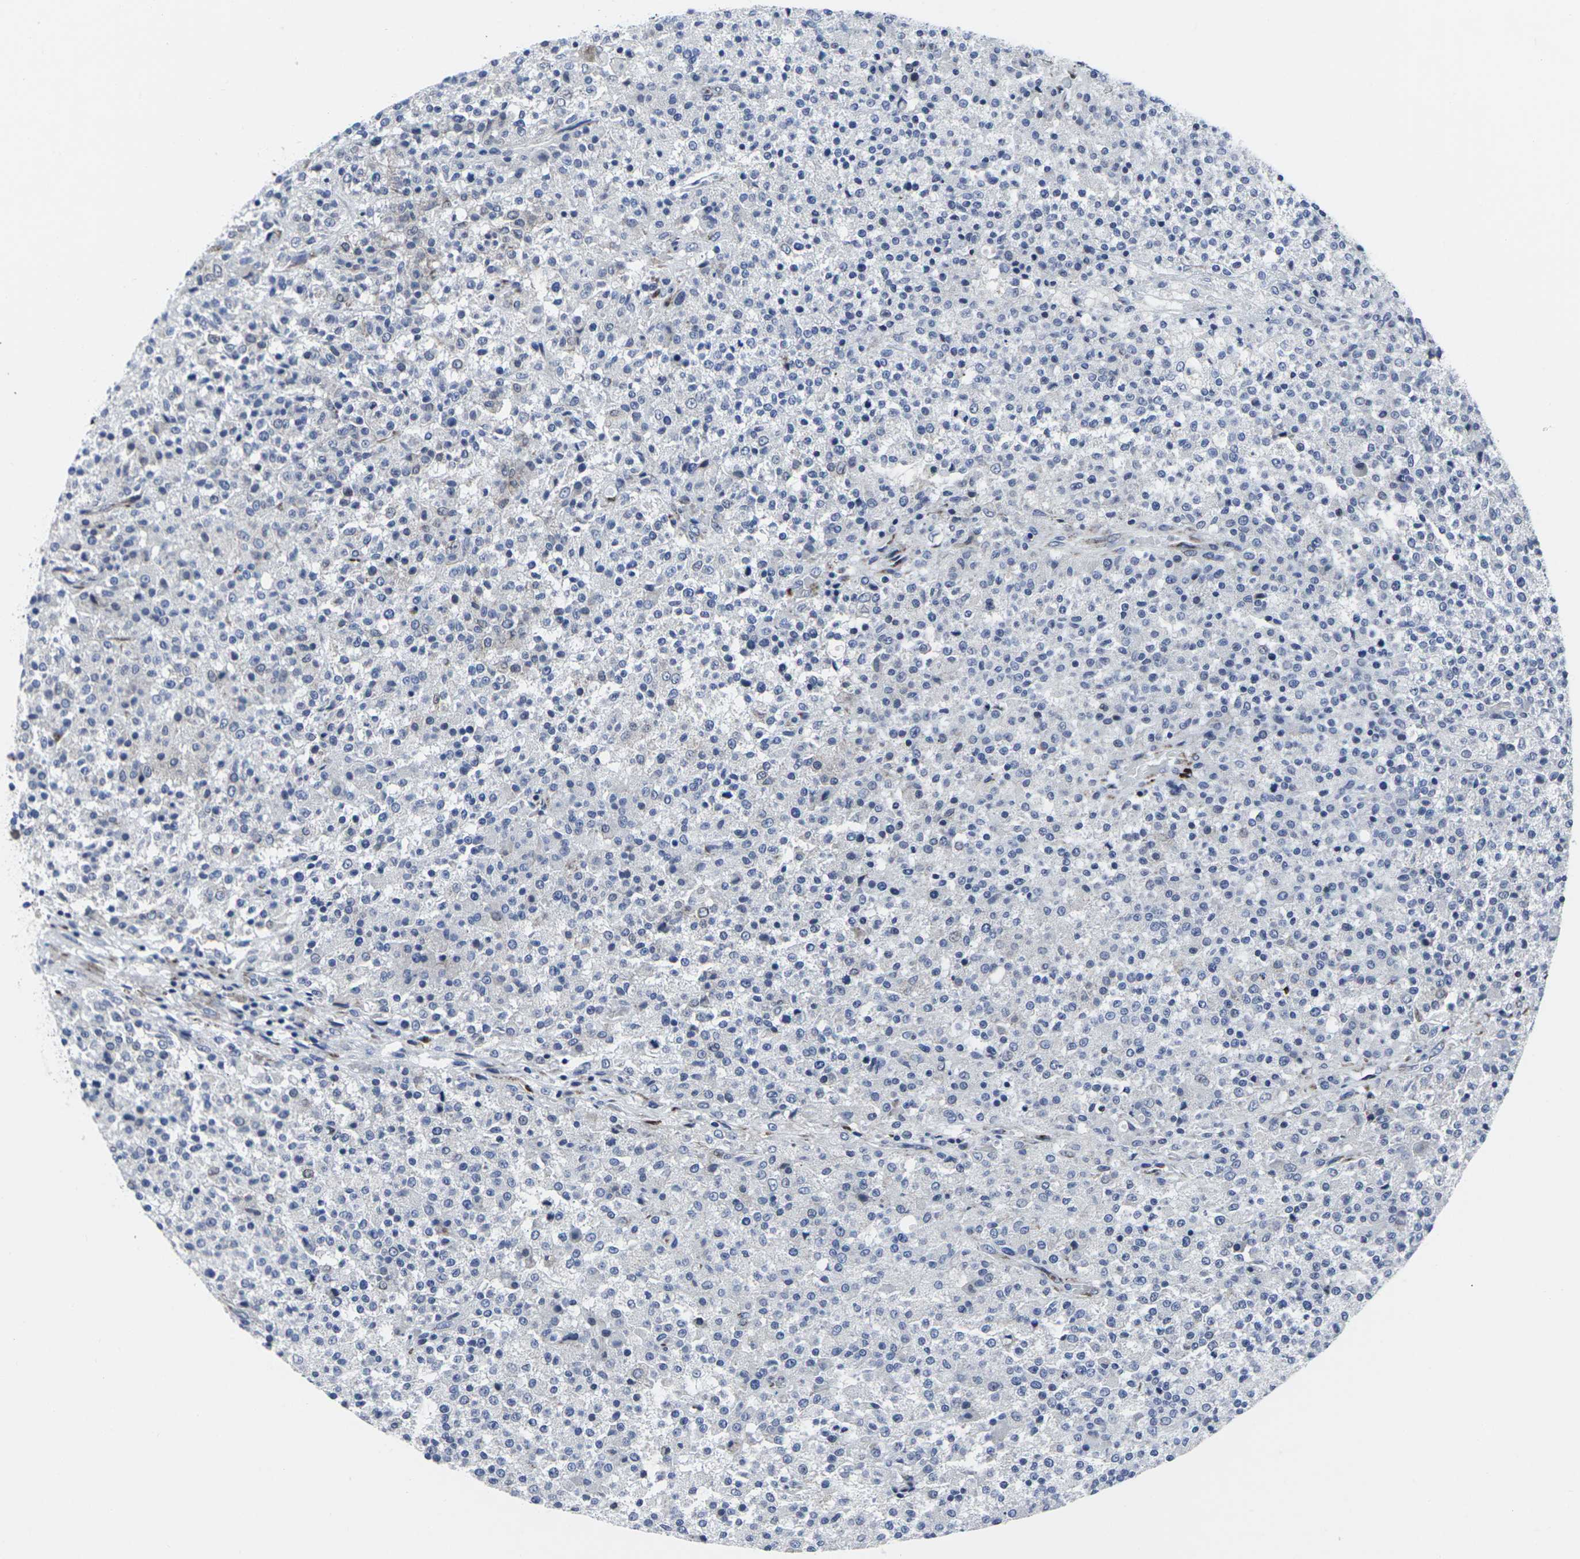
{"staining": {"intensity": "negative", "quantity": "none", "location": "none"}, "tissue": "testis cancer", "cell_type": "Tumor cells", "image_type": "cancer", "snomed": [{"axis": "morphology", "description": "Seminoma, NOS"}, {"axis": "topography", "description": "Testis"}], "caption": "High magnification brightfield microscopy of seminoma (testis) stained with DAB (brown) and counterstained with hematoxylin (blue): tumor cells show no significant expression.", "gene": "RPN1", "patient": {"sex": "male", "age": 59}}